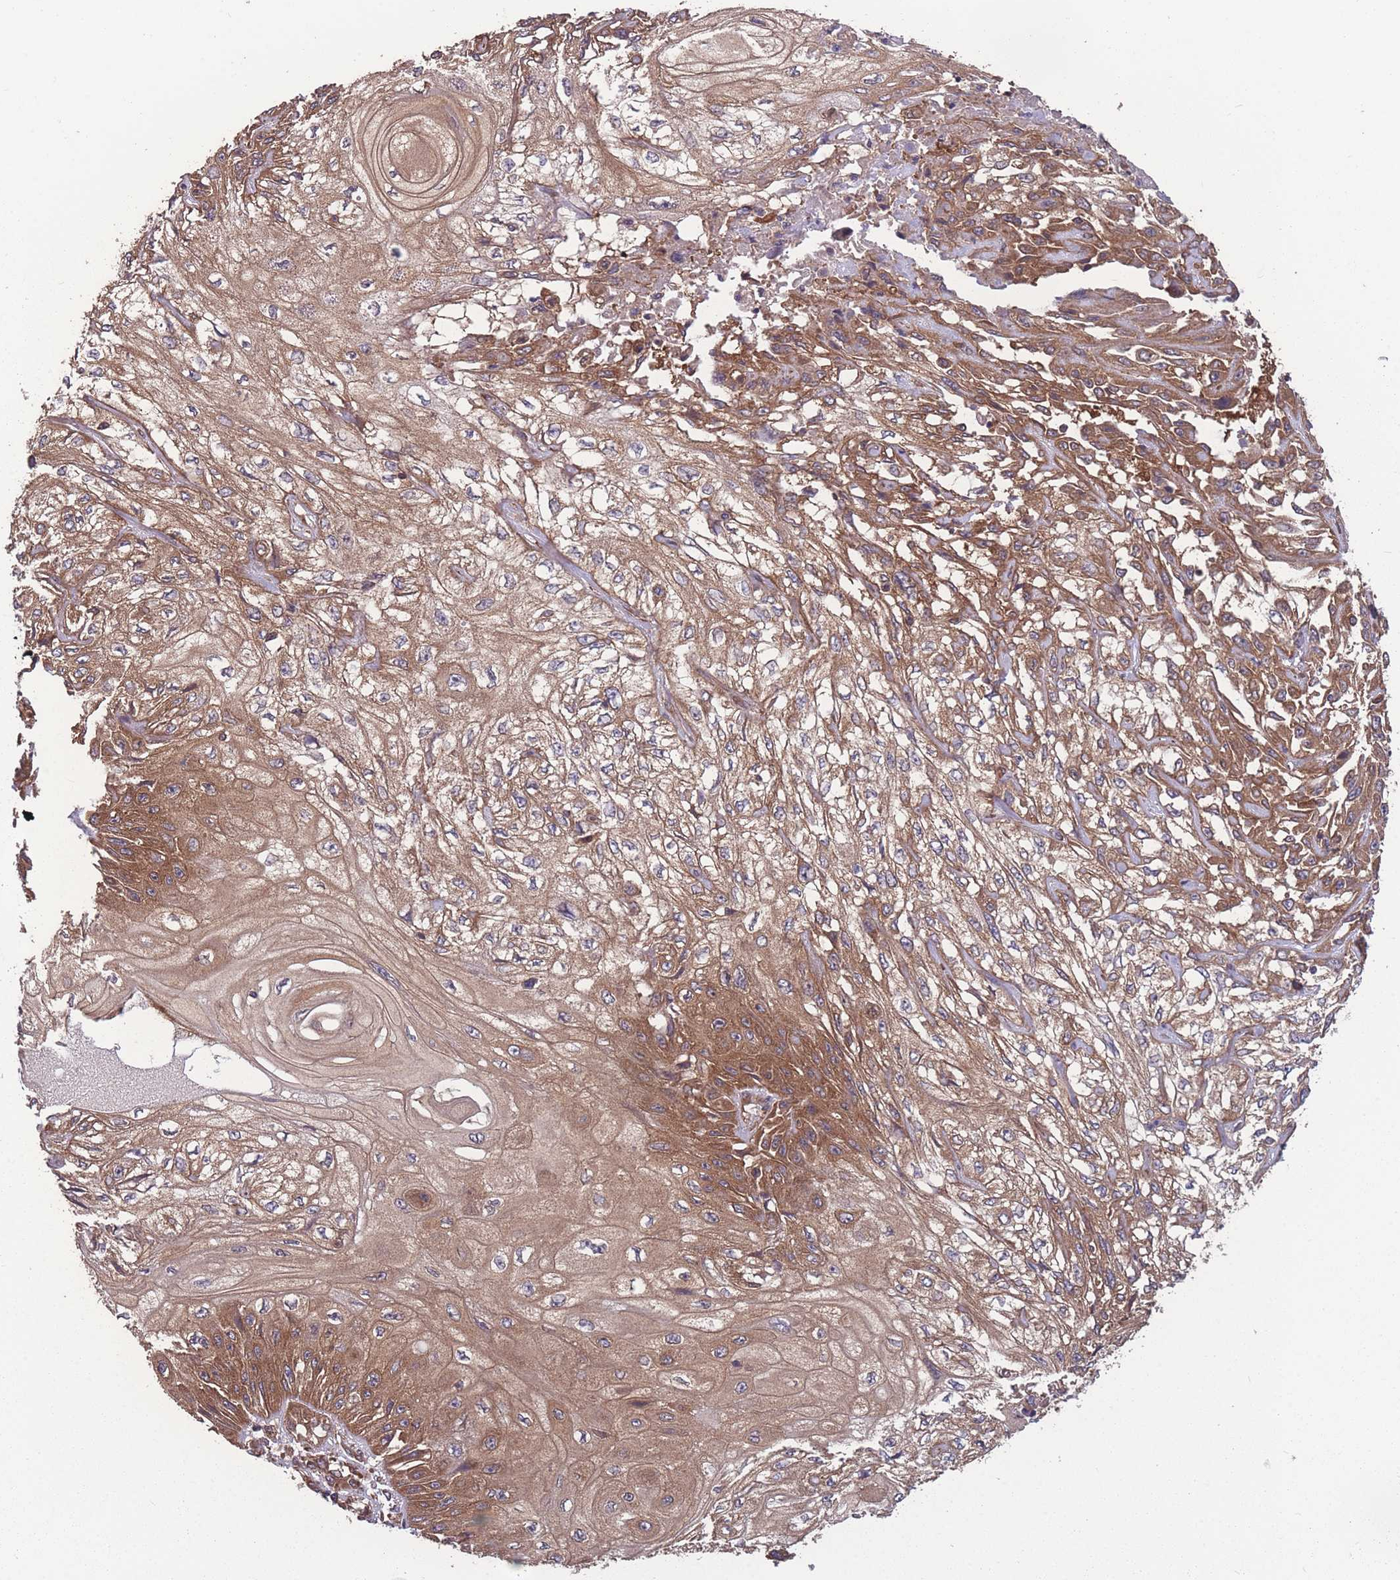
{"staining": {"intensity": "moderate", "quantity": ">75%", "location": "cytoplasmic/membranous"}, "tissue": "skin cancer", "cell_type": "Tumor cells", "image_type": "cancer", "snomed": [{"axis": "morphology", "description": "Squamous cell carcinoma, NOS"}, {"axis": "morphology", "description": "Squamous cell carcinoma, metastatic, NOS"}, {"axis": "topography", "description": "Skin"}, {"axis": "topography", "description": "Lymph node"}], "caption": "Skin metastatic squamous cell carcinoma tissue shows moderate cytoplasmic/membranous positivity in about >75% of tumor cells", "gene": "ZPR1", "patient": {"sex": "male", "age": 75}}